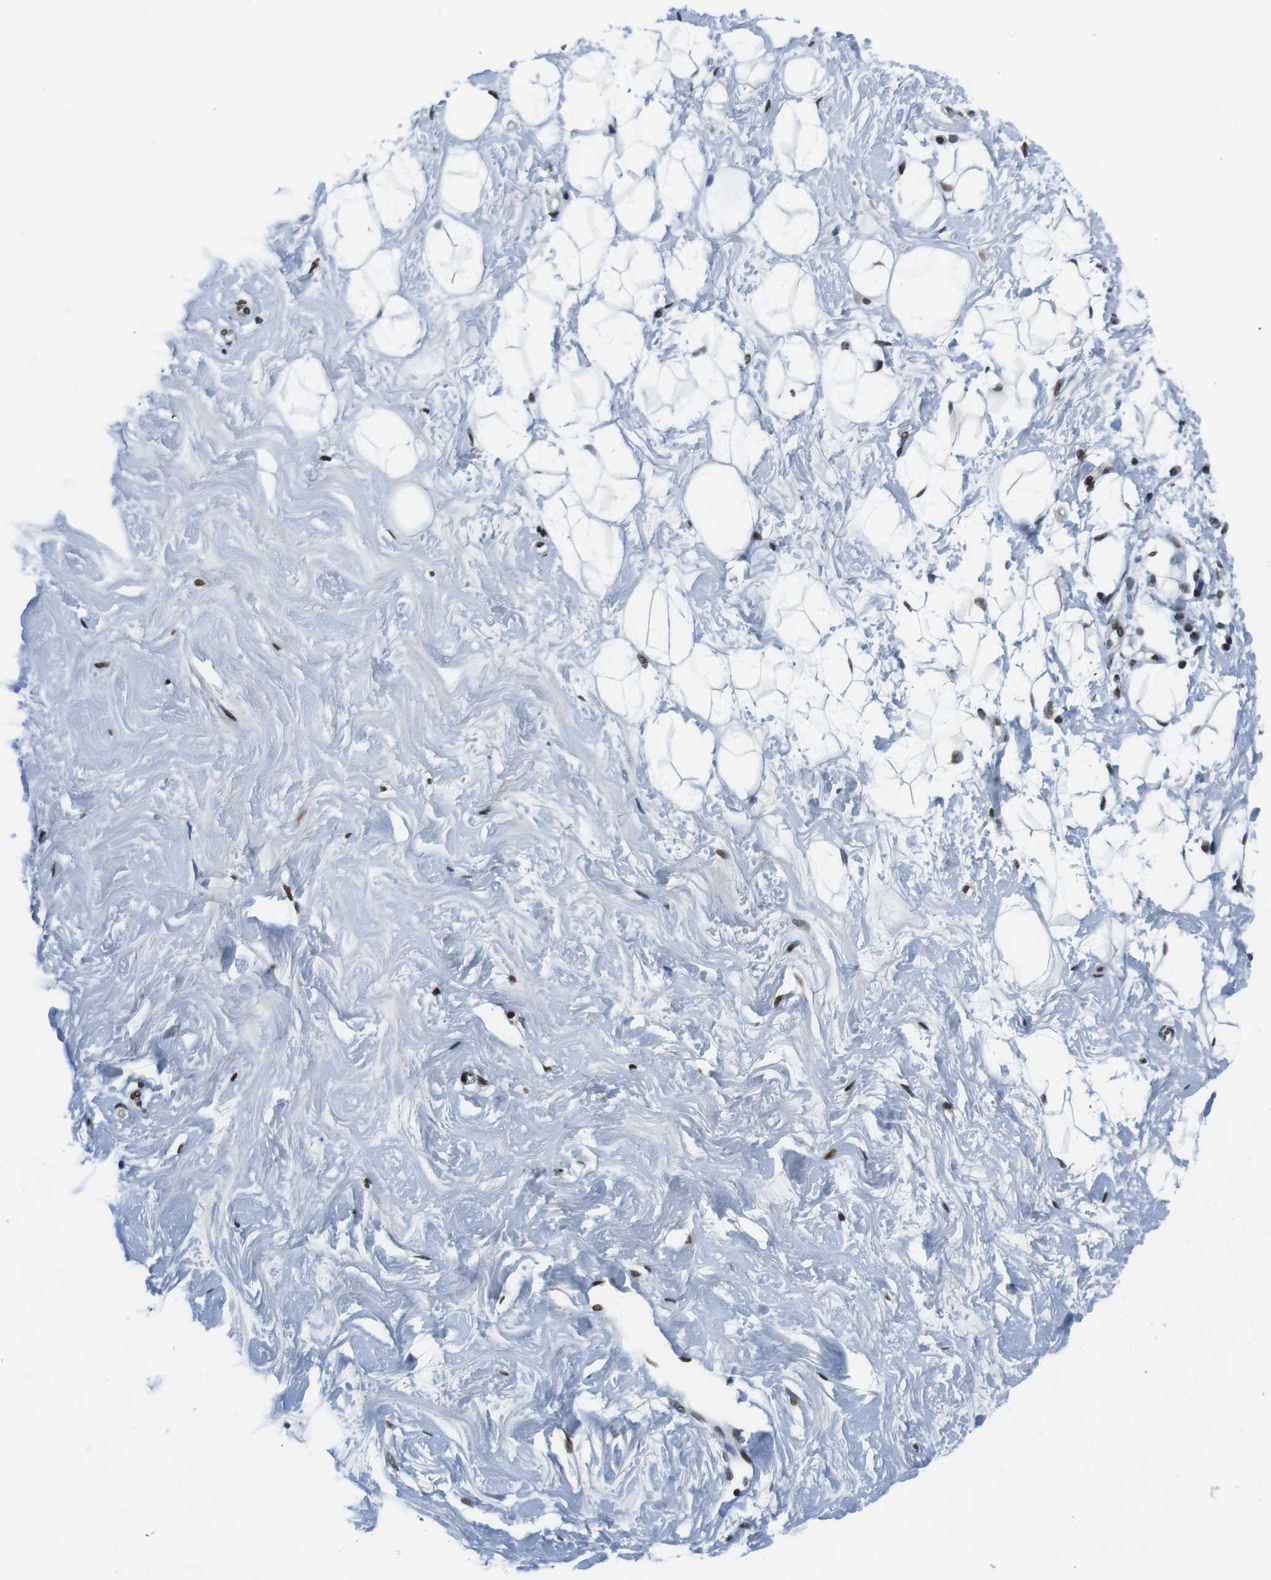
{"staining": {"intensity": "moderate", "quantity": "25%-75%", "location": "nuclear"}, "tissue": "breast", "cell_type": "Adipocytes", "image_type": "normal", "snomed": [{"axis": "morphology", "description": "Normal tissue, NOS"}, {"axis": "topography", "description": "Breast"}], "caption": "Protein expression analysis of unremarkable breast demonstrates moderate nuclear staining in about 25%-75% of adipocytes. (DAB (3,3'-diaminobenzidine) IHC, brown staining for protein, blue staining for nuclei).", "gene": "MLH1", "patient": {"sex": "female", "age": 23}}